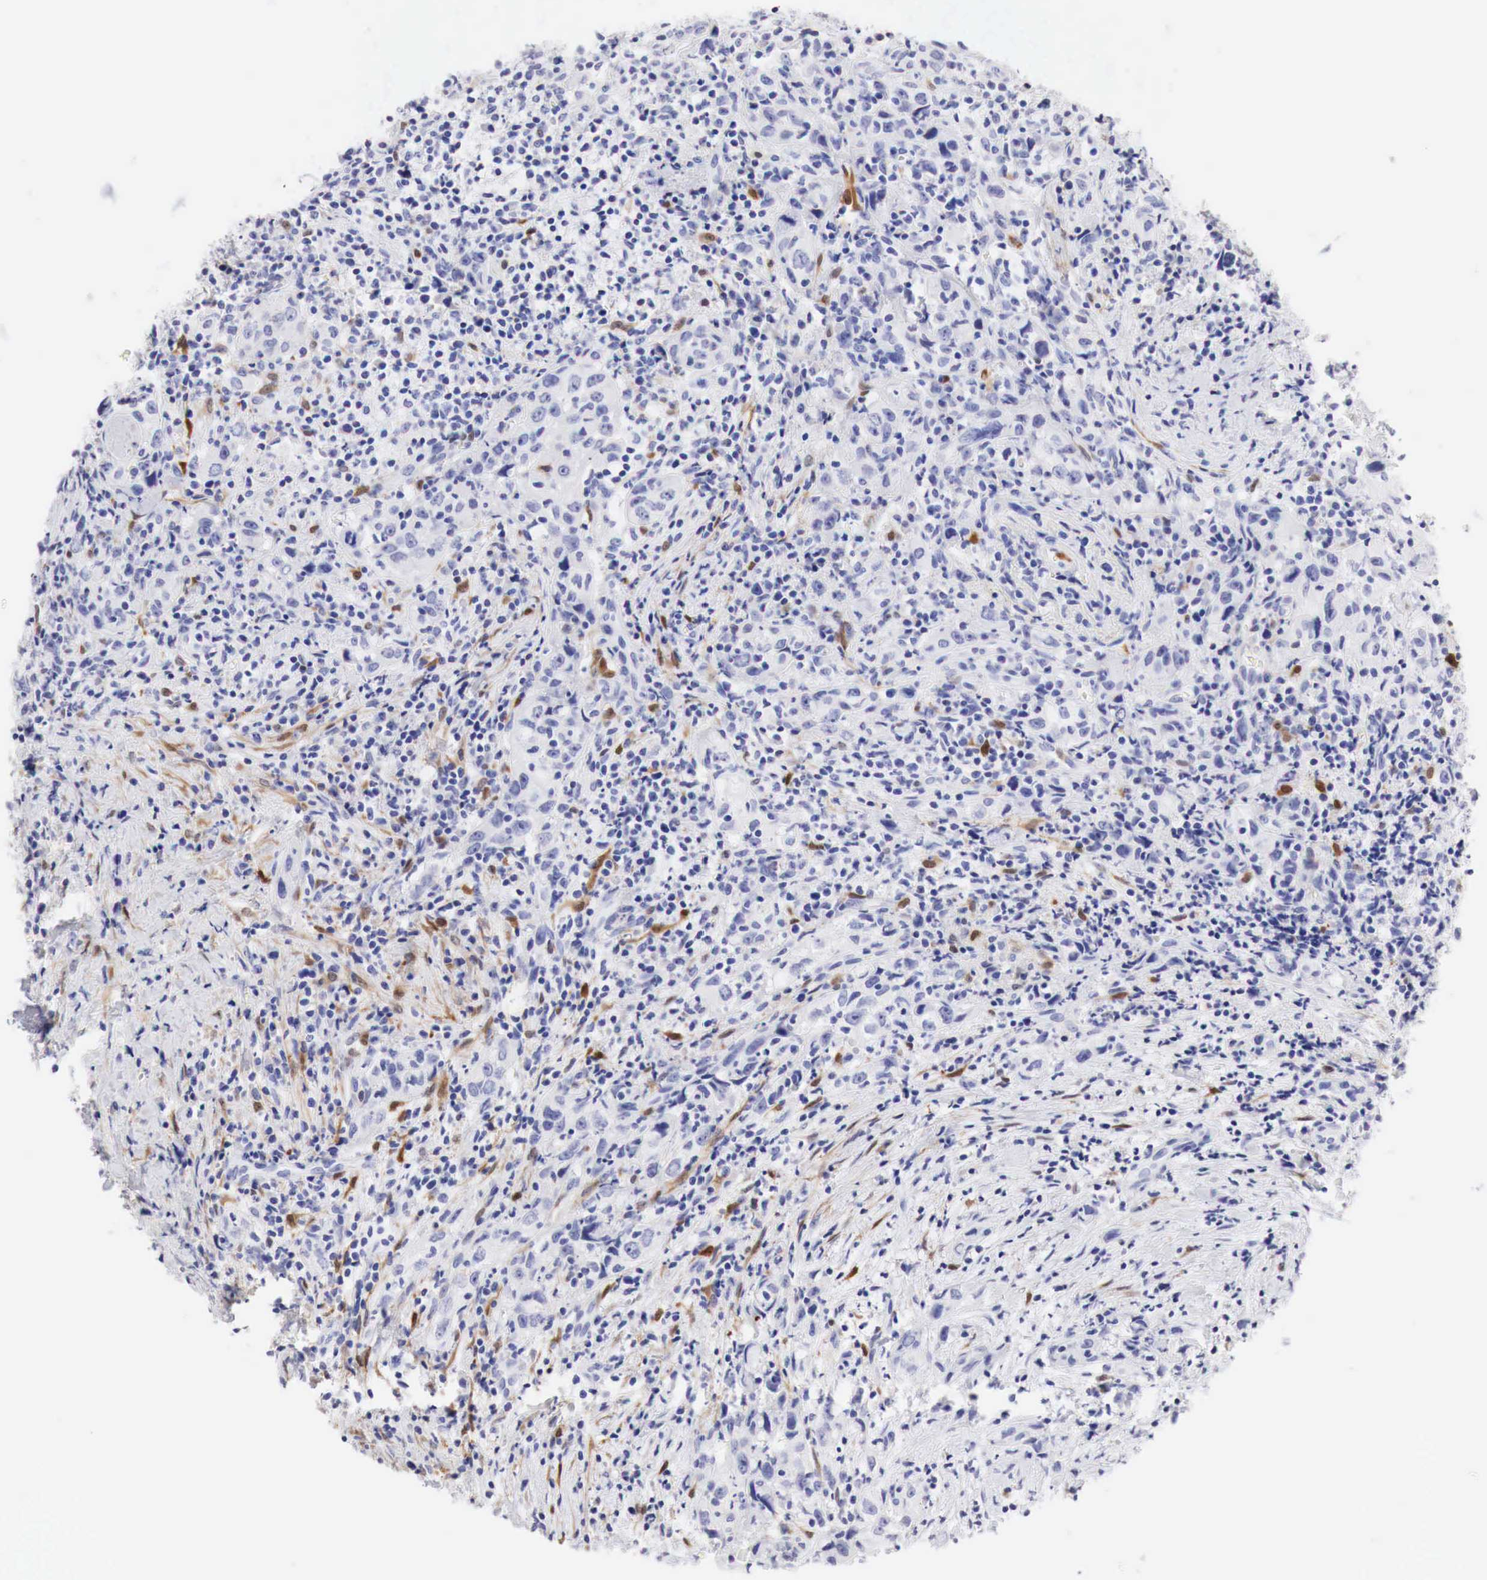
{"staining": {"intensity": "moderate", "quantity": "<25%", "location": "cytoplasmic/membranous"}, "tissue": "head and neck cancer", "cell_type": "Tumor cells", "image_type": "cancer", "snomed": [{"axis": "morphology", "description": "Squamous cell carcinoma, NOS"}, {"axis": "topography", "description": "Oral tissue"}, {"axis": "topography", "description": "Head-Neck"}], "caption": "An image showing moderate cytoplasmic/membranous positivity in about <25% of tumor cells in squamous cell carcinoma (head and neck), as visualized by brown immunohistochemical staining.", "gene": "CDKN2A", "patient": {"sex": "female", "age": 82}}